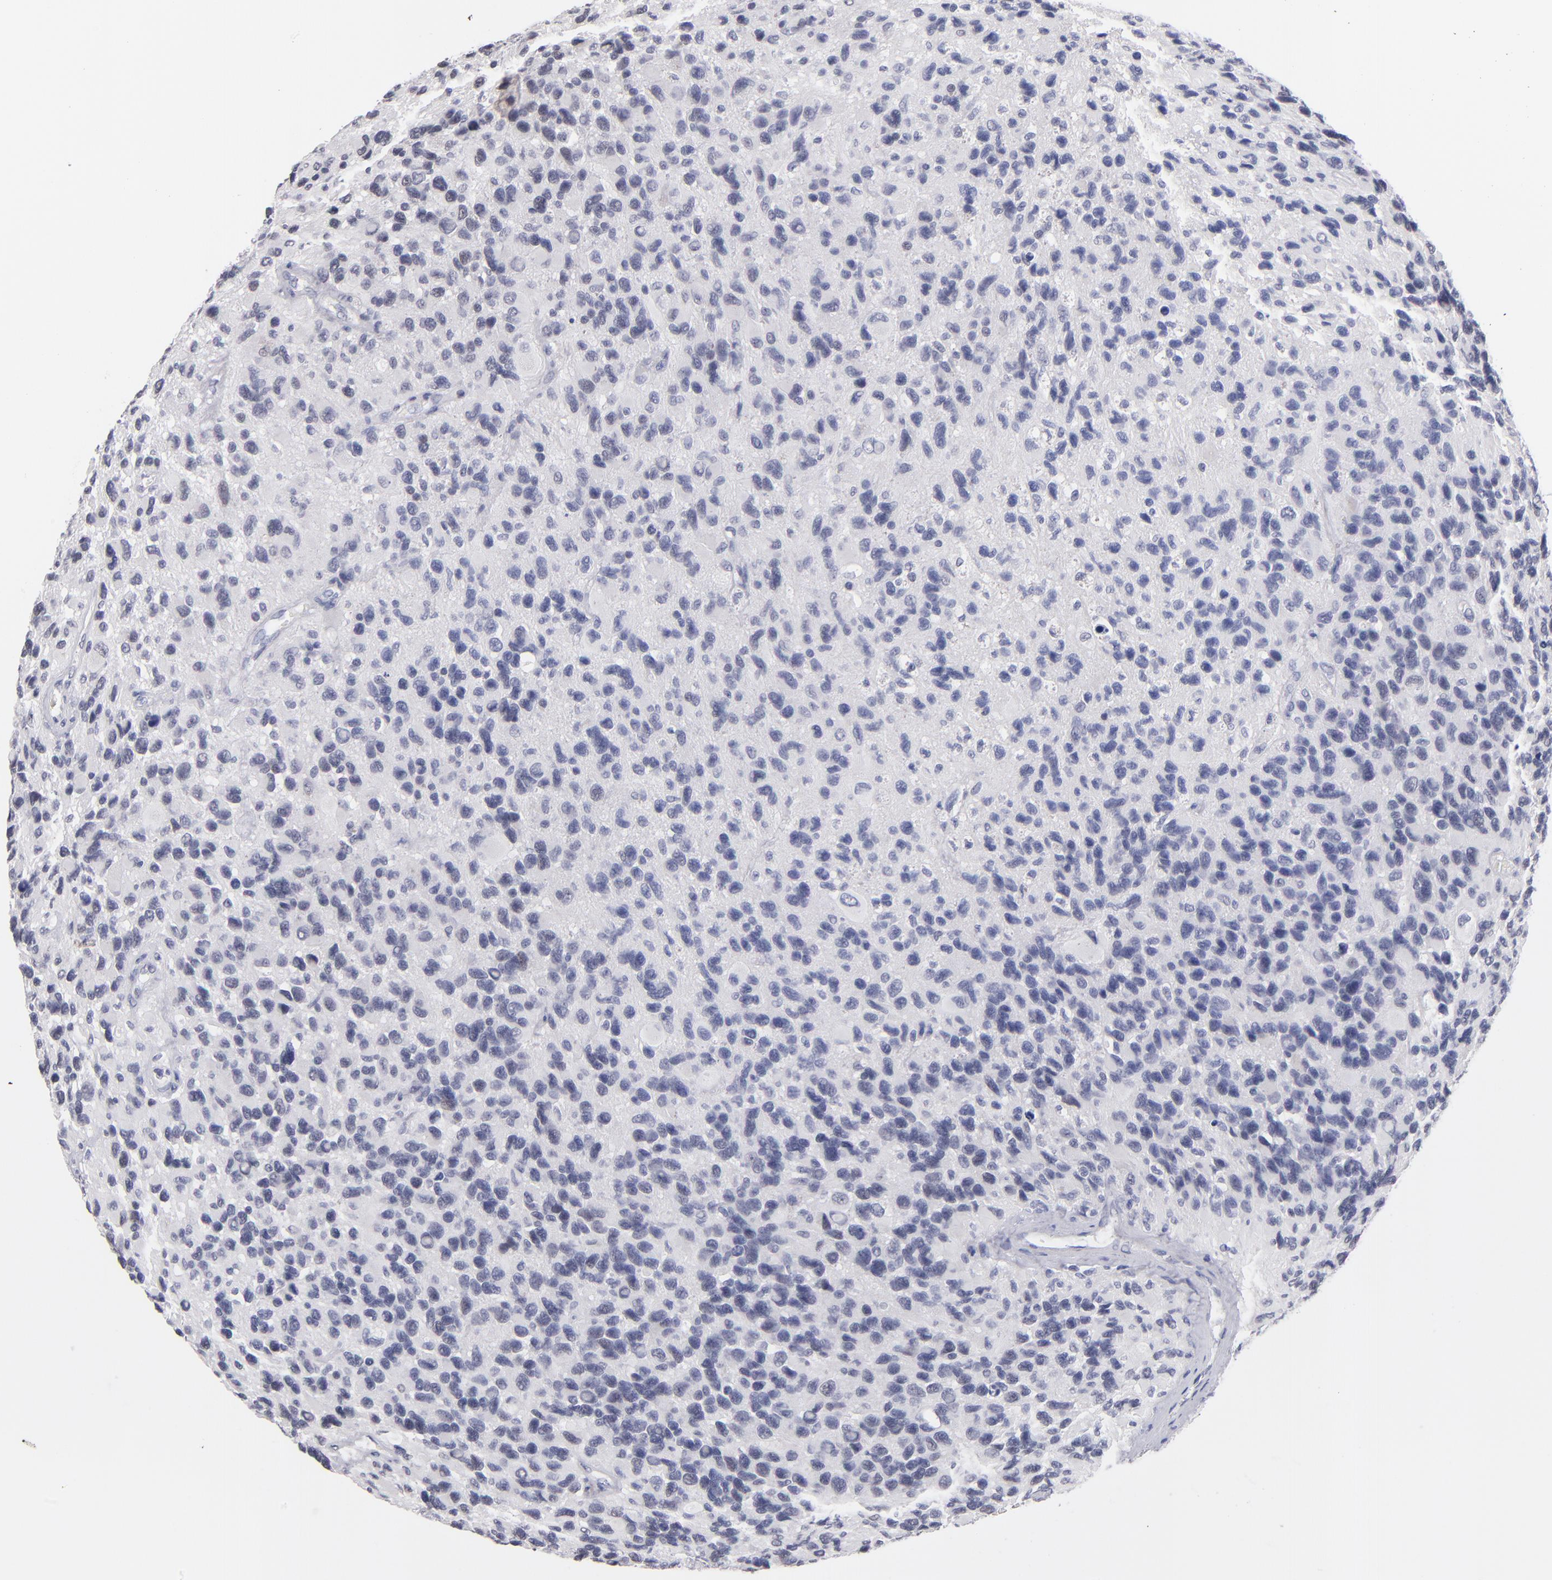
{"staining": {"intensity": "weak", "quantity": "<25%", "location": "nuclear"}, "tissue": "glioma", "cell_type": "Tumor cells", "image_type": "cancer", "snomed": [{"axis": "morphology", "description": "Glioma, malignant, High grade"}, {"axis": "topography", "description": "Brain"}], "caption": "Human glioma stained for a protein using IHC displays no positivity in tumor cells.", "gene": "TEX11", "patient": {"sex": "male", "age": 77}}